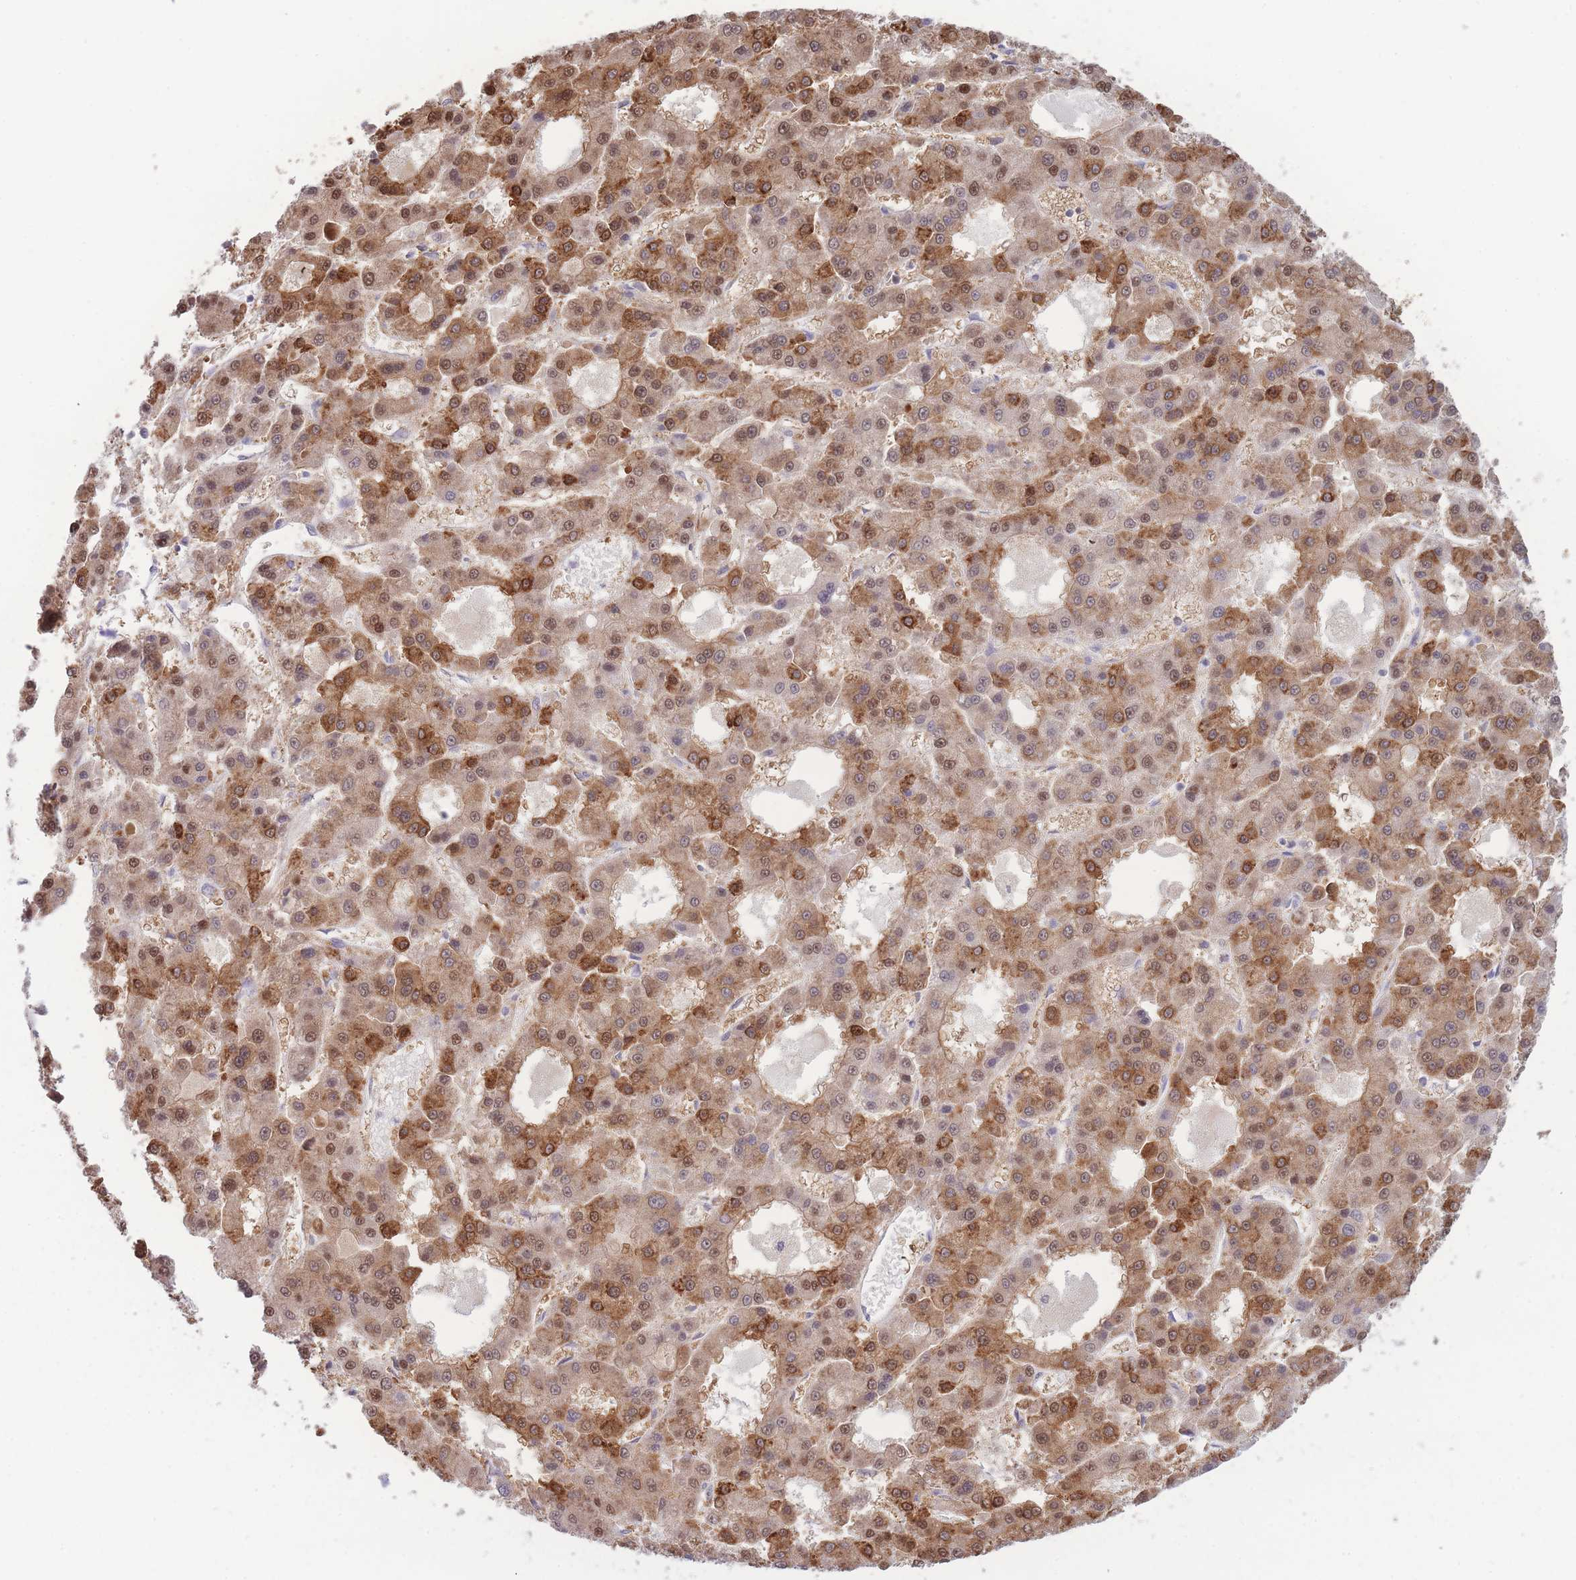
{"staining": {"intensity": "strong", "quantity": ">75%", "location": "cytoplasmic/membranous,nuclear"}, "tissue": "liver cancer", "cell_type": "Tumor cells", "image_type": "cancer", "snomed": [{"axis": "morphology", "description": "Carcinoma, Hepatocellular, NOS"}, {"axis": "topography", "description": "Liver"}], "caption": "A high-resolution micrograph shows IHC staining of hepatocellular carcinoma (liver), which displays strong cytoplasmic/membranous and nuclear expression in approximately >75% of tumor cells.", "gene": "DEAF1", "patient": {"sex": "male", "age": 70}}